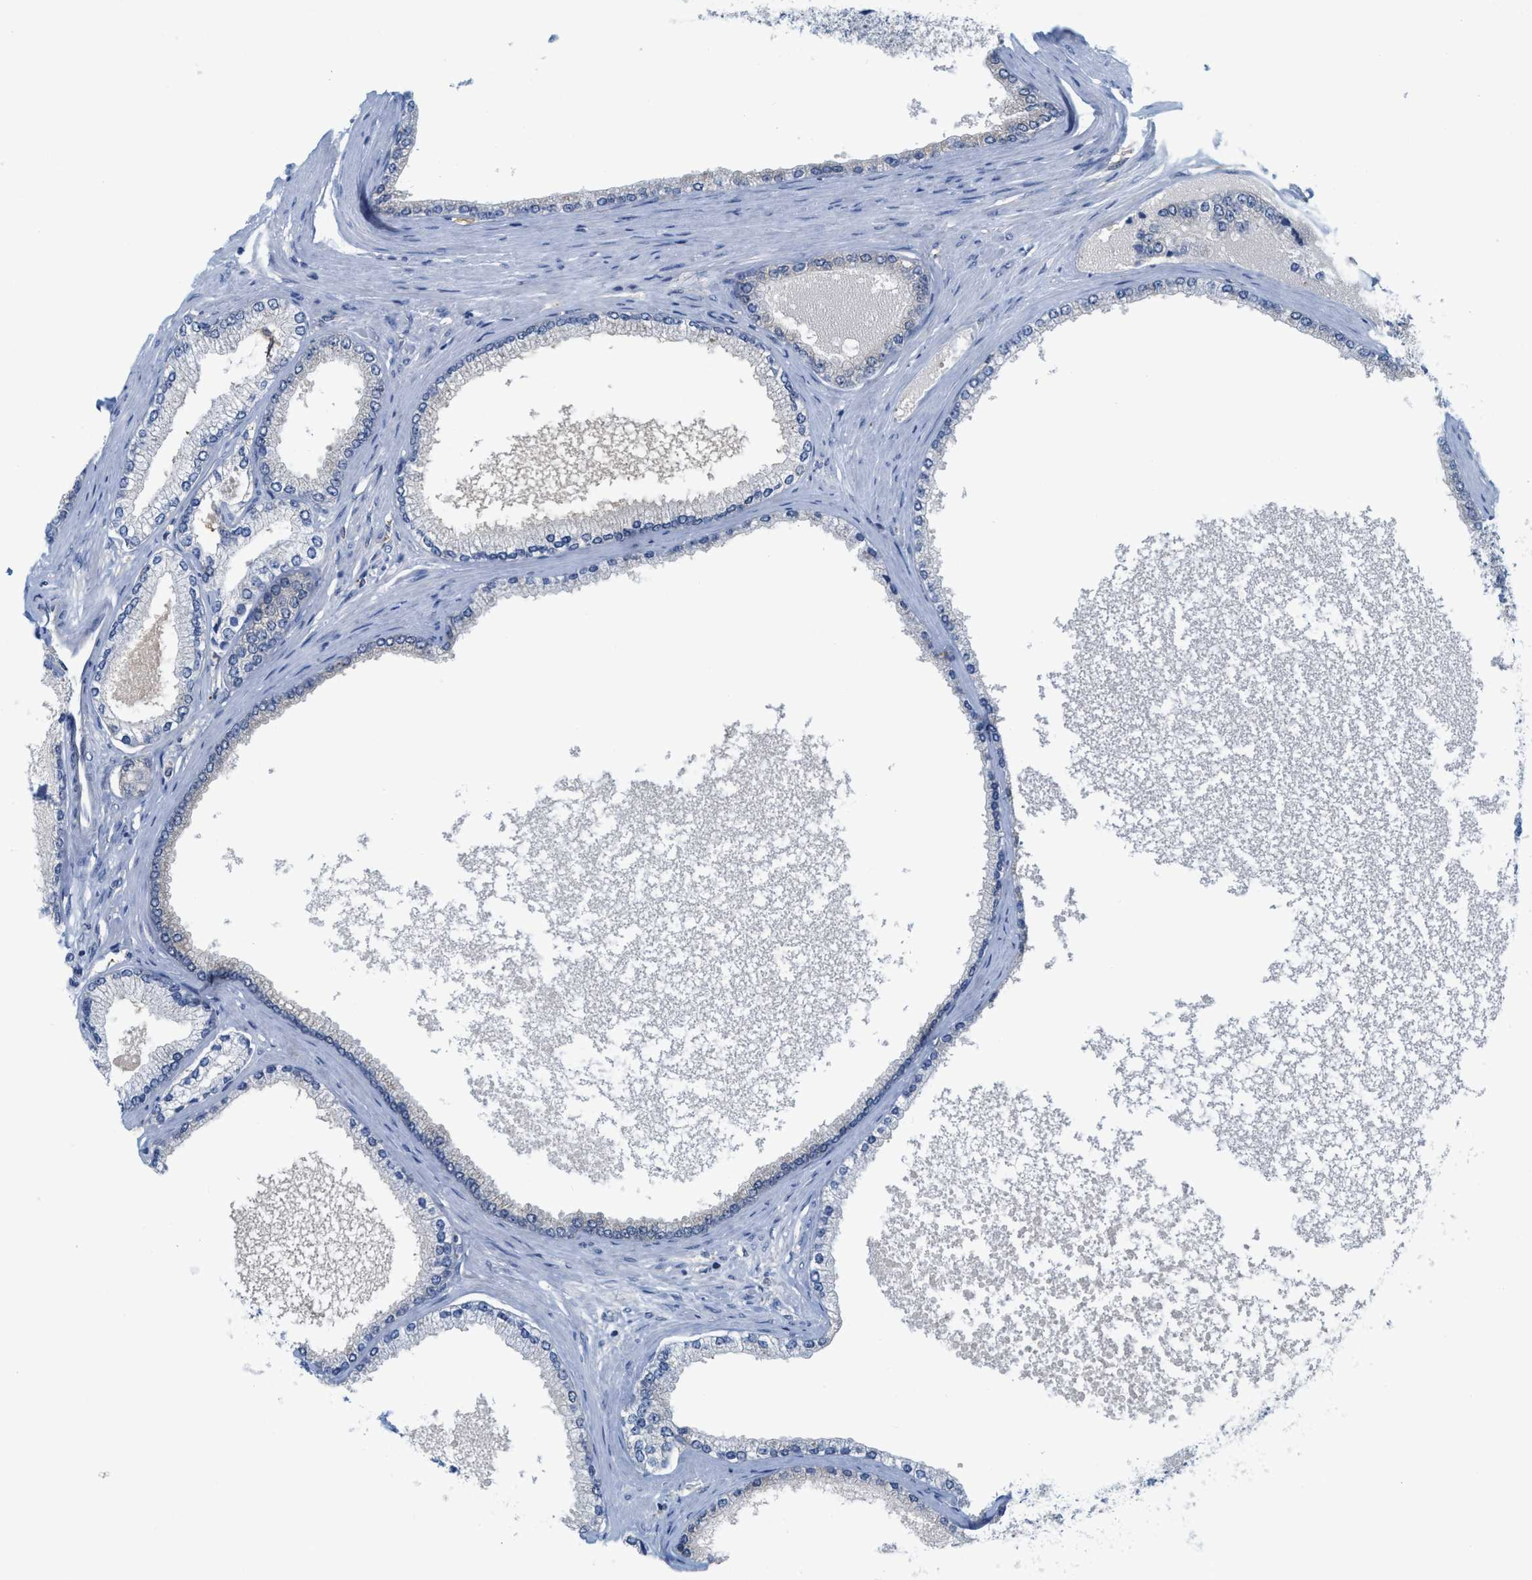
{"staining": {"intensity": "negative", "quantity": "none", "location": "none"}, "tissue": "prostate cancer", "cell_type": "Tumor cells", "image_type": "cancer", "snomed": [{"axis": "morphology", "description": "Adenocarcinoma, High grade"}, {"axis": "topography", "description": "Prostate"}], "caption": "Protein analysis of prostate cancer (high-grade adenocarcinoma) demonstrates no significant expression in tumor cells.", "gene": "CSTB", "patient": {"sex": "male", "age": 61}}